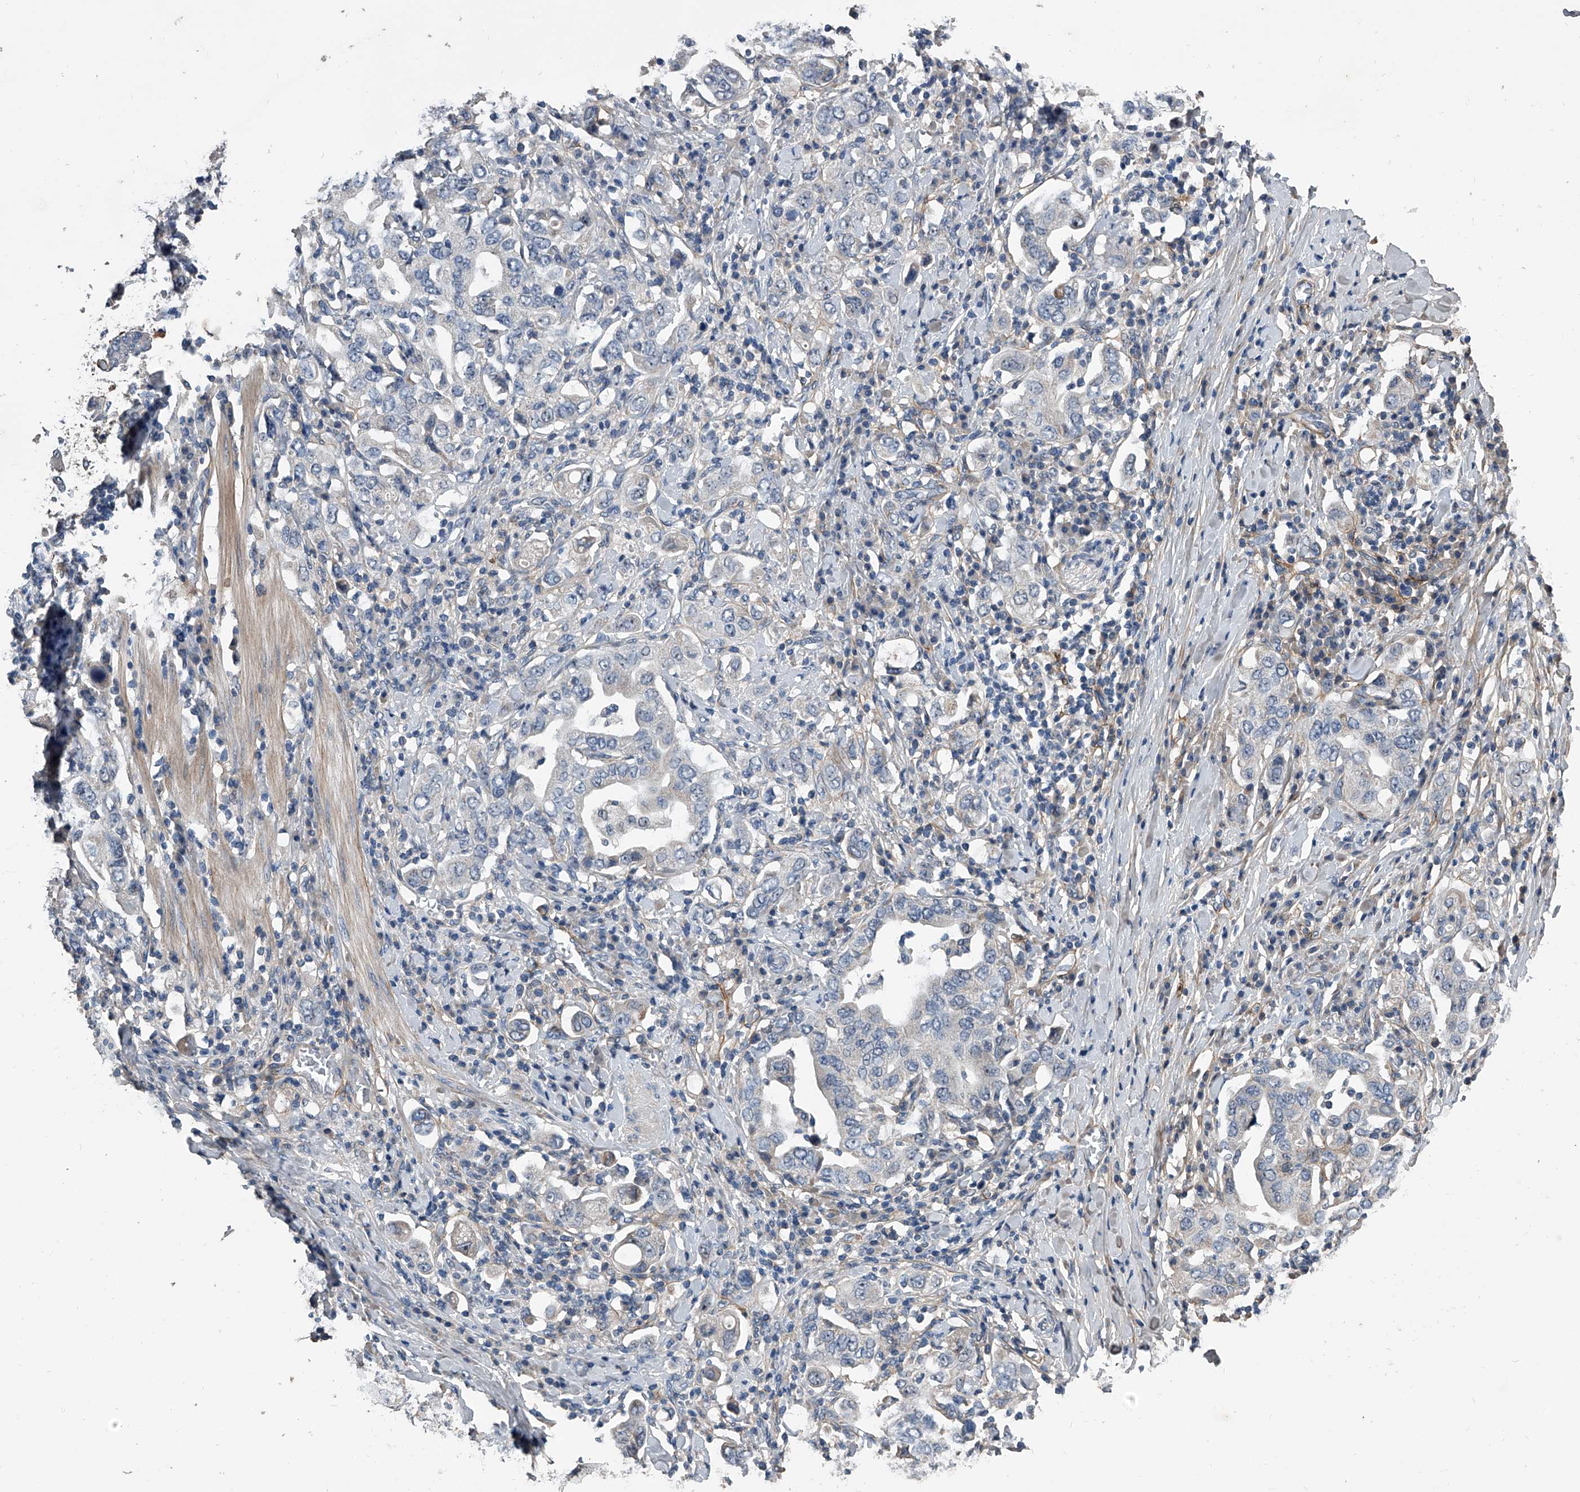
{"staining": {"intensity": "negative", "quantity": "none", "location": "none"}, "tissue": "stomach cancer", "cell_type": "Tumor cells", "image_type": "cancer", "snomed": [{"axis": "morphology", "description": "Adenocarcinoma, NOS"}, {"axis": "topography", "description": "Stomach, upper"}], "caption": "Immunohistochemical staining of human adenocarcinoma (stomach) shows no significant positivity in tumor cells.", "gene": "PHACTR1", "patient": {"sex": "male", "age": 62}}